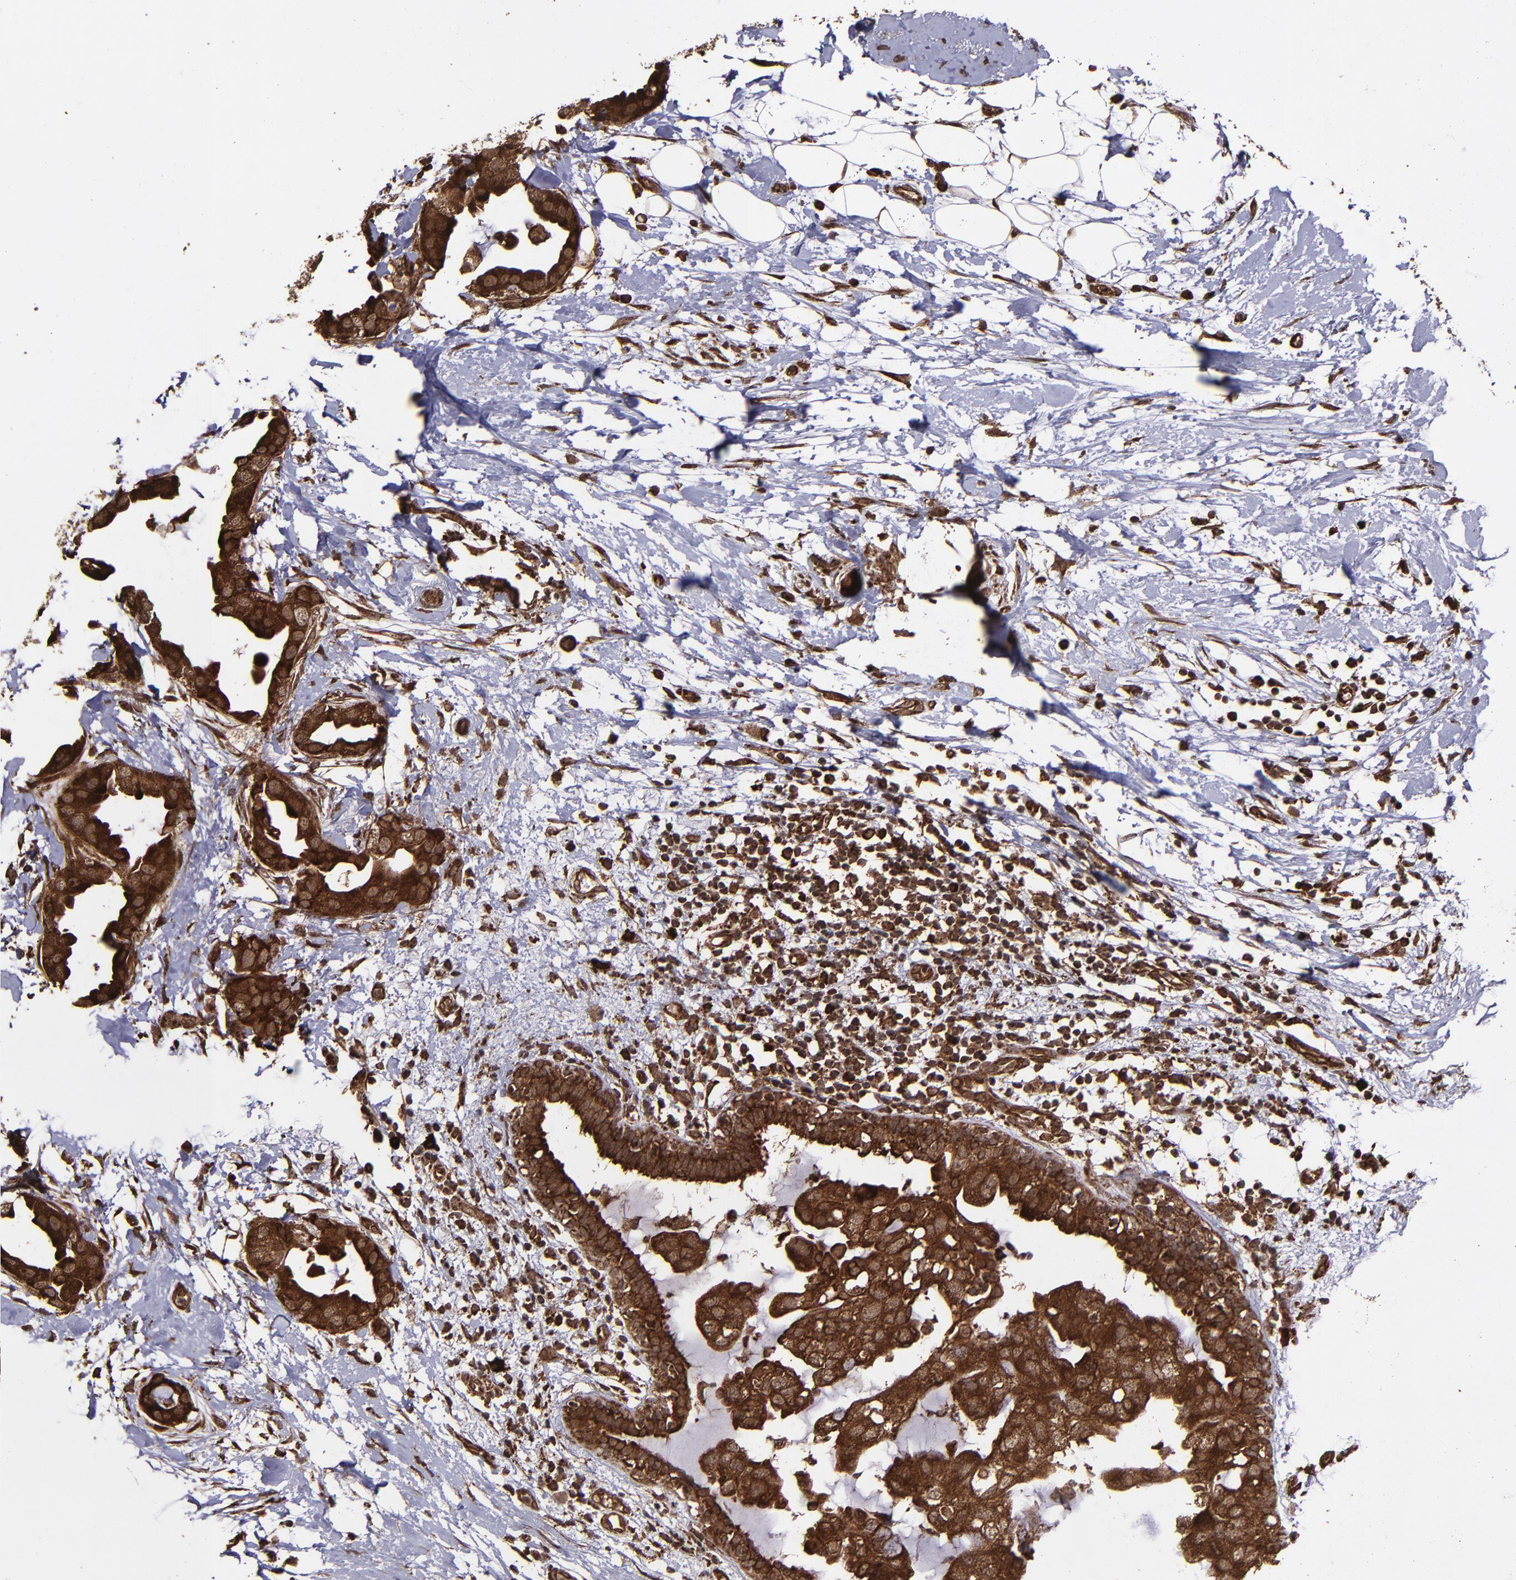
{"staining": {"intensity": "strong", "quantity": ">75%", "location": "cytoplasmic/membranous,nuclear"}, "tissue": "breast cancer", "cell_type": "Tumor cells", "image_type": "cancer", "snomed": [{"axis": "morphology", "description": "Duct carcinoma"}, {"axis": "topography", "description": "Breast"}], "caption": "Immunohistochemical staining of breast cancer shows strong cytoplasmic/membranous and nuclear protein positivity in approximately >75% of tumor cells.", "gene": "EIF4ENIF1", "patient": {"sex": "female", "age": 40}}